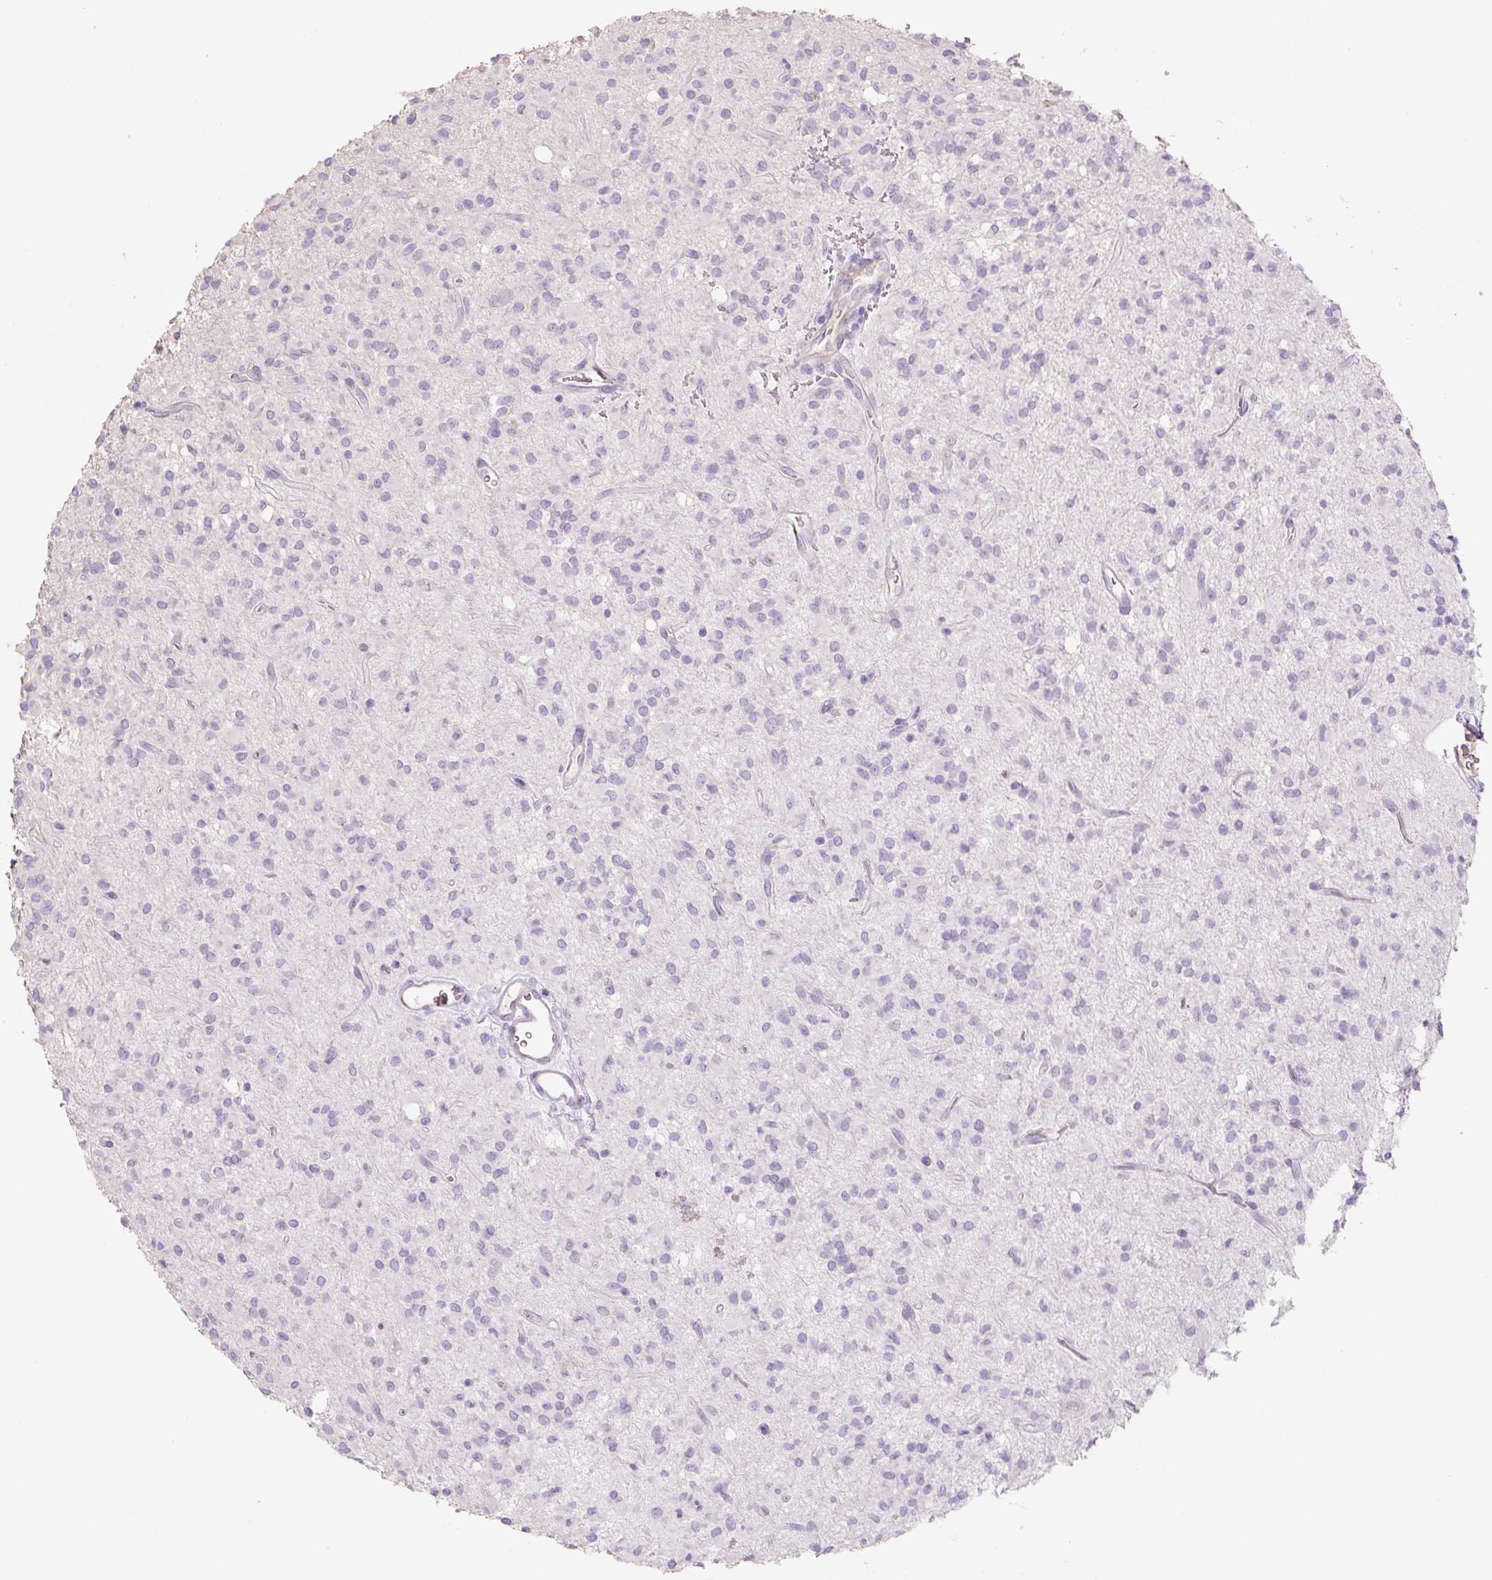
{"staining": {"intensity": "negative", "quantity": "none", "location": "none"}, "tissue": "glioma", "cell_type": "Tumor cells", "image_type": "cancer", "snomed": [{"axis": "morphology", "description": "Glioma, malignant, Low grade"}, {"axis": "topography", "description": "Brain"}], "caption": "Histopathology image shows no significant protein positivity in tumor cells of malignant glioma (low-grade).", "gene": "PRM1", "patient": {"sex": "female", "age": 33}}